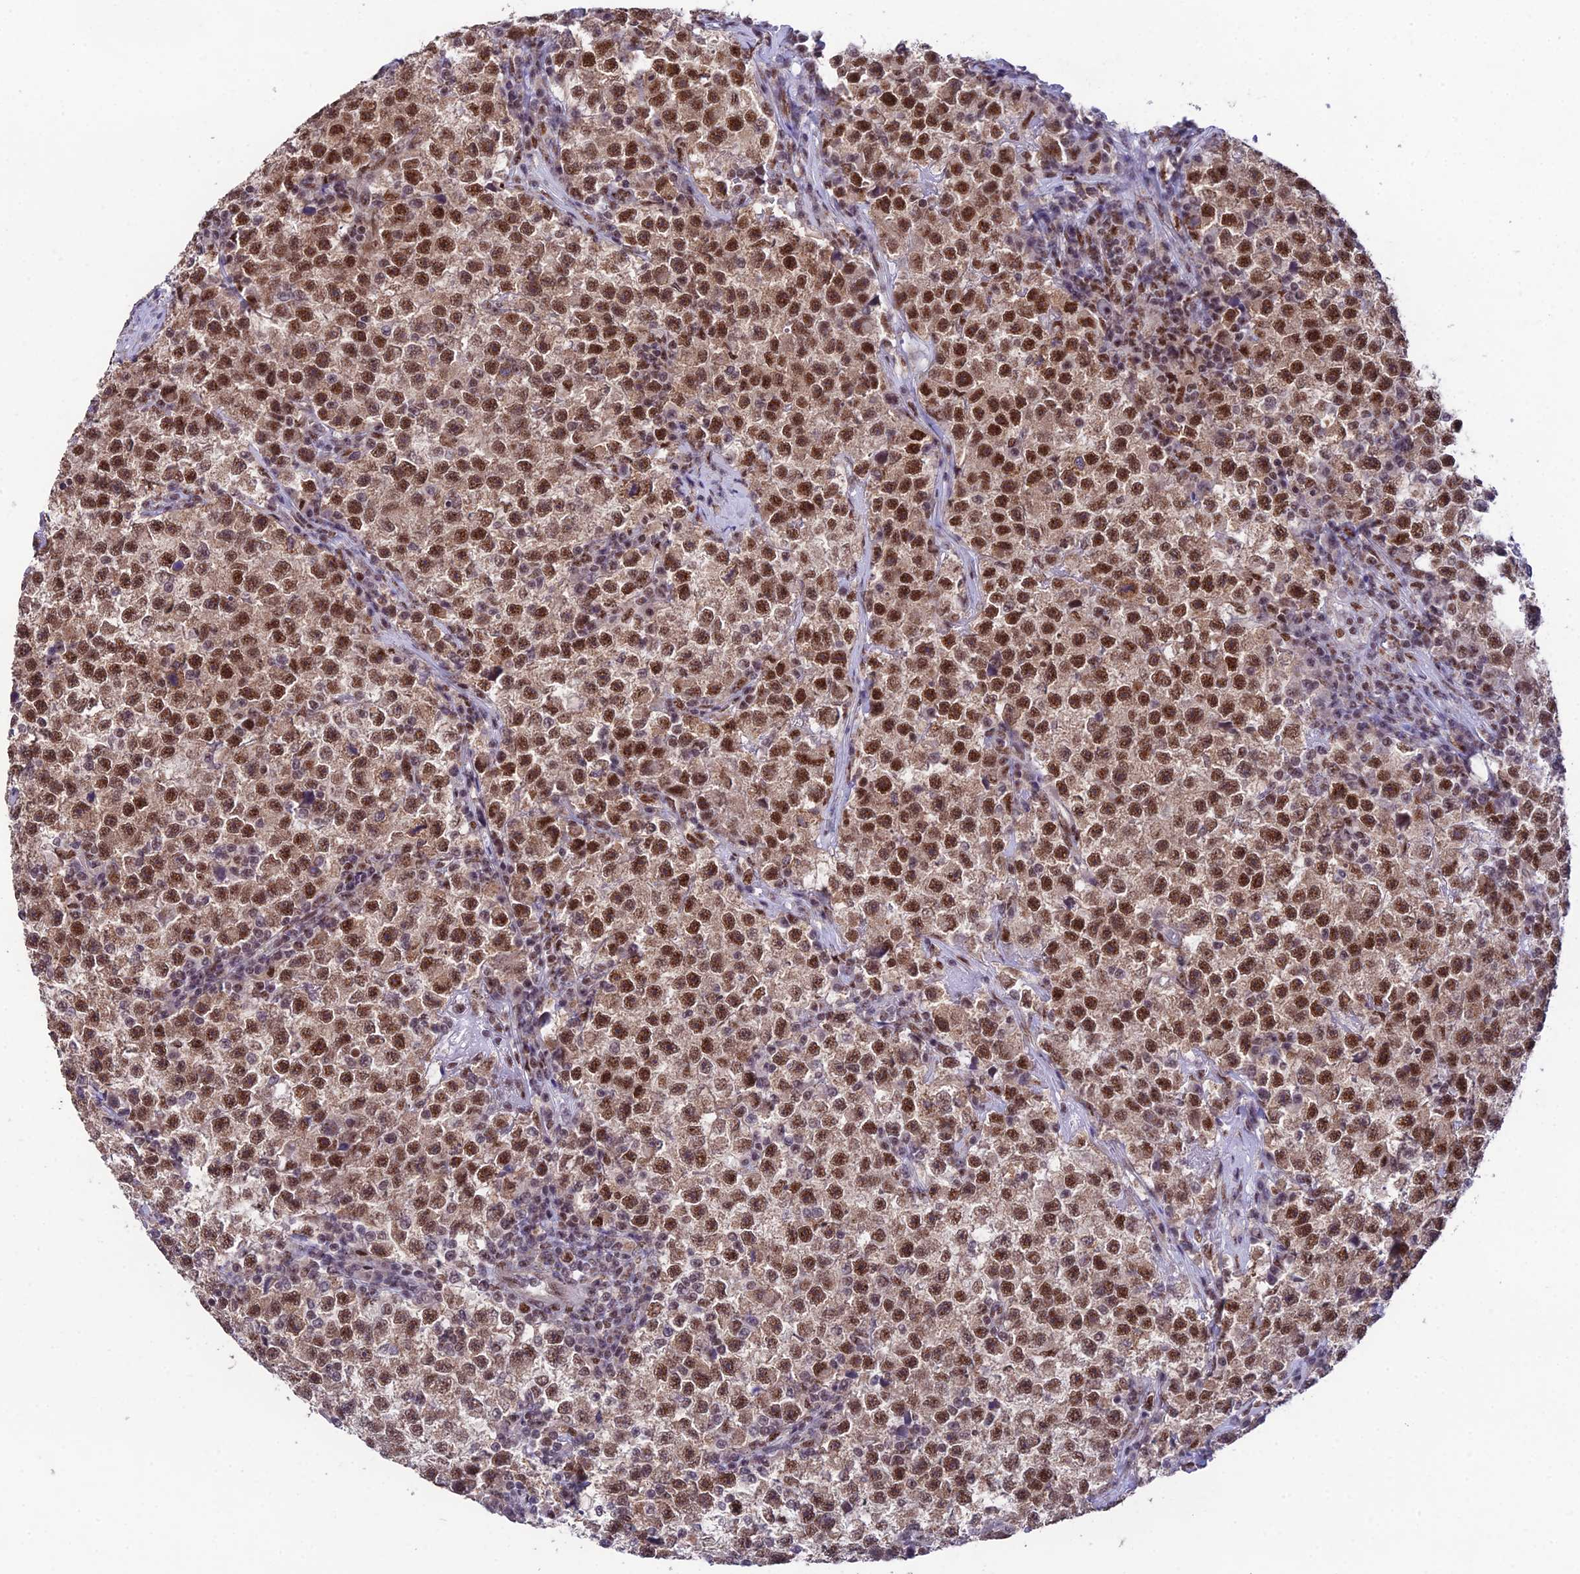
{"staining": {"intensity": "moderate", "quantity": ">75%", "location": "cytoplasmic/membranous,nuclear"}, "tissue": "testis cancer", "cell_type": "Tumor cells", "image_type": "cancer", "snomed": [{"axis": "morphology", "description": "Seminoma, NOS"}, {"axis": "topography", "description": "Testis"}], "caption": "This image reveals seminoma (testis) stained with immunohistochemistry (IHC) to label a protein in brown. The cytoplasmic/membranous and nuclear of tumor cells show moderate positivity for the protein. Nuclei are counter-stained blue.", "gene": "THOC7", "patient": {"sex": "male", "age": 22}}